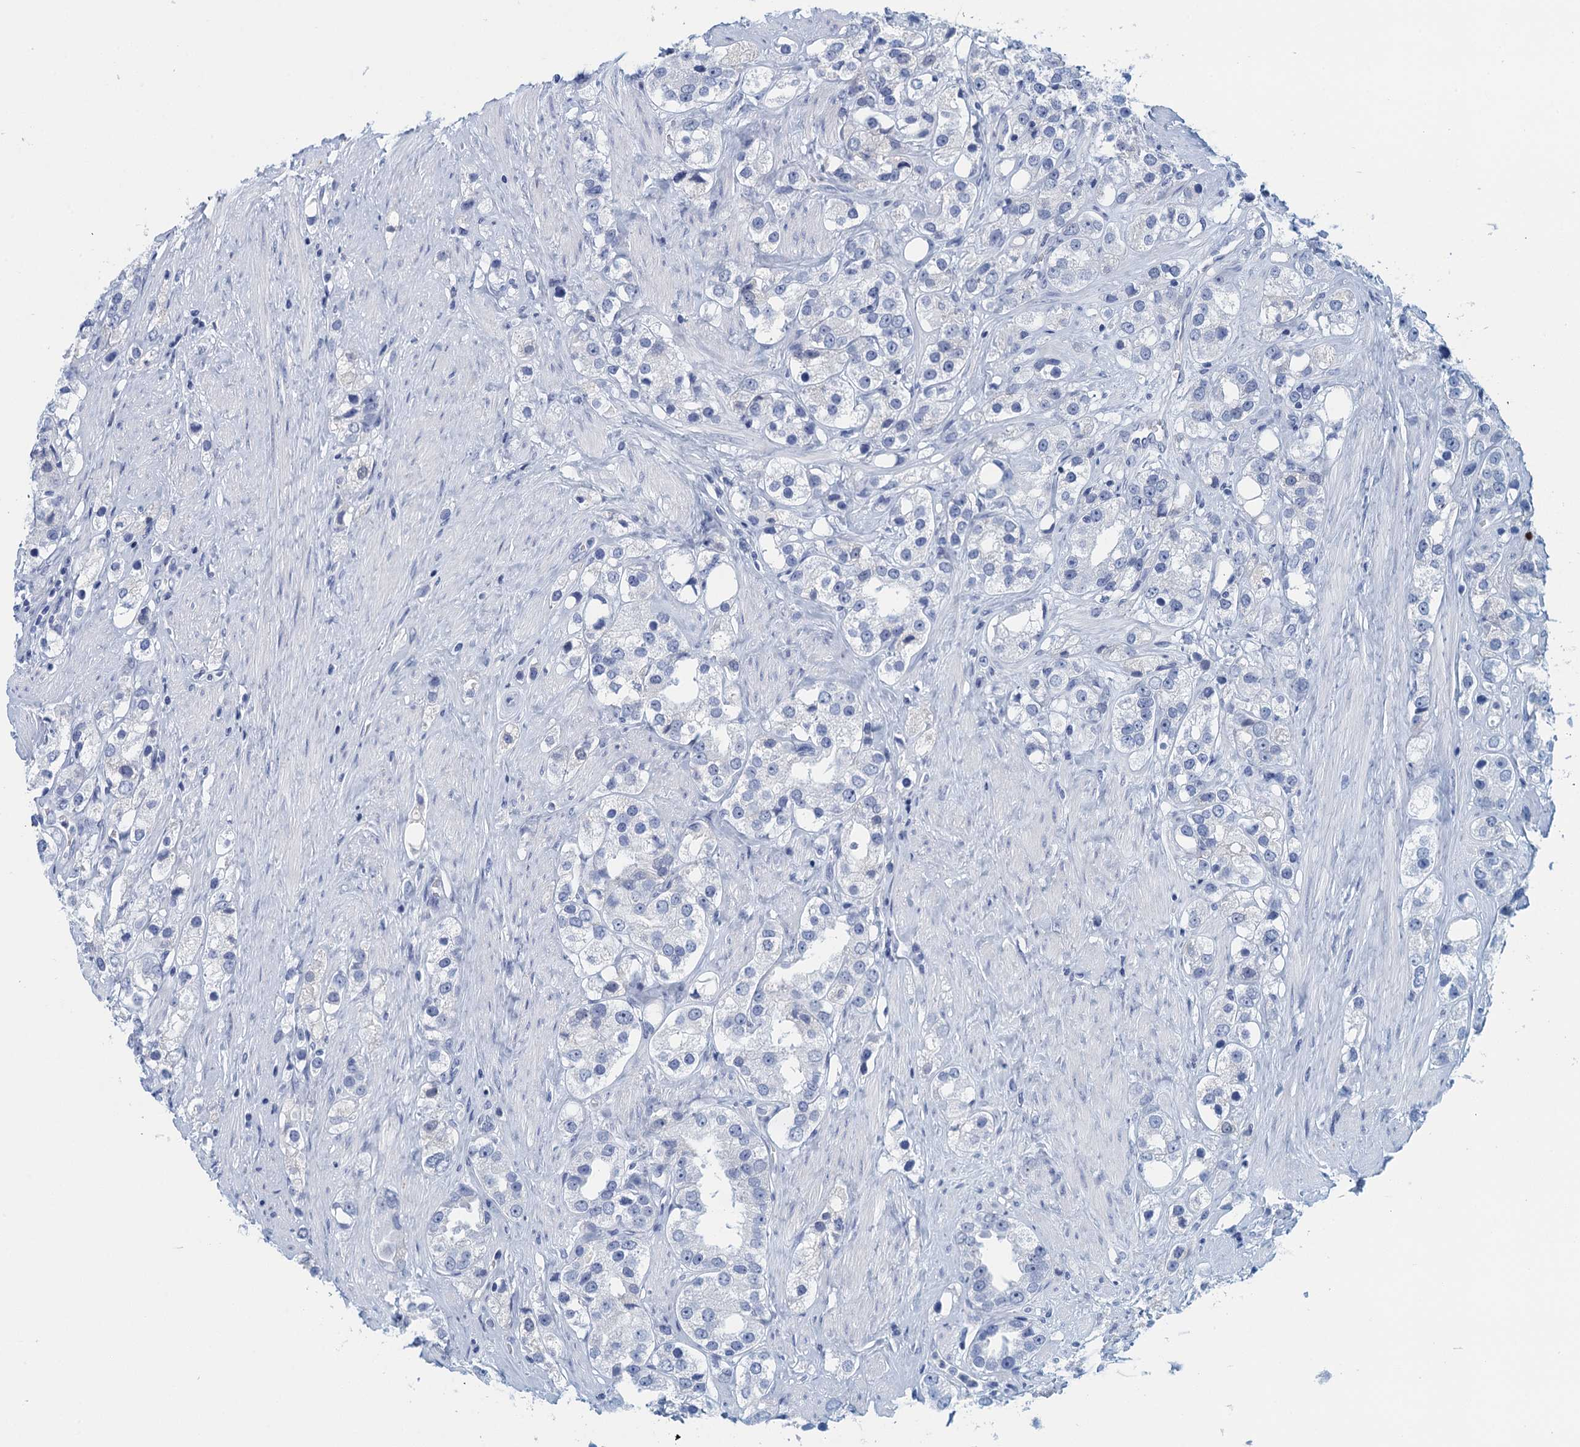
{"staining": {"intensity": "negative", "quantity": "none", "location": "none"}, "tissue": "prostate cancer", "cell_type": "Tumor cells", "image_type": "cancer", "snomed": [{"axis": "morphology", "description": "Adenocarcinoma, NOS"}, {"axis": "topography", "description": "Prostate"}], "caption": "Immunohistochemistry histopathology image of human prostate cancer (adenocarcinoma) stained for a protein (brown), which displays no staining in tumor cells.", "gene": "CYP51A1", "patient": {"sex": "male", "age": 79}}